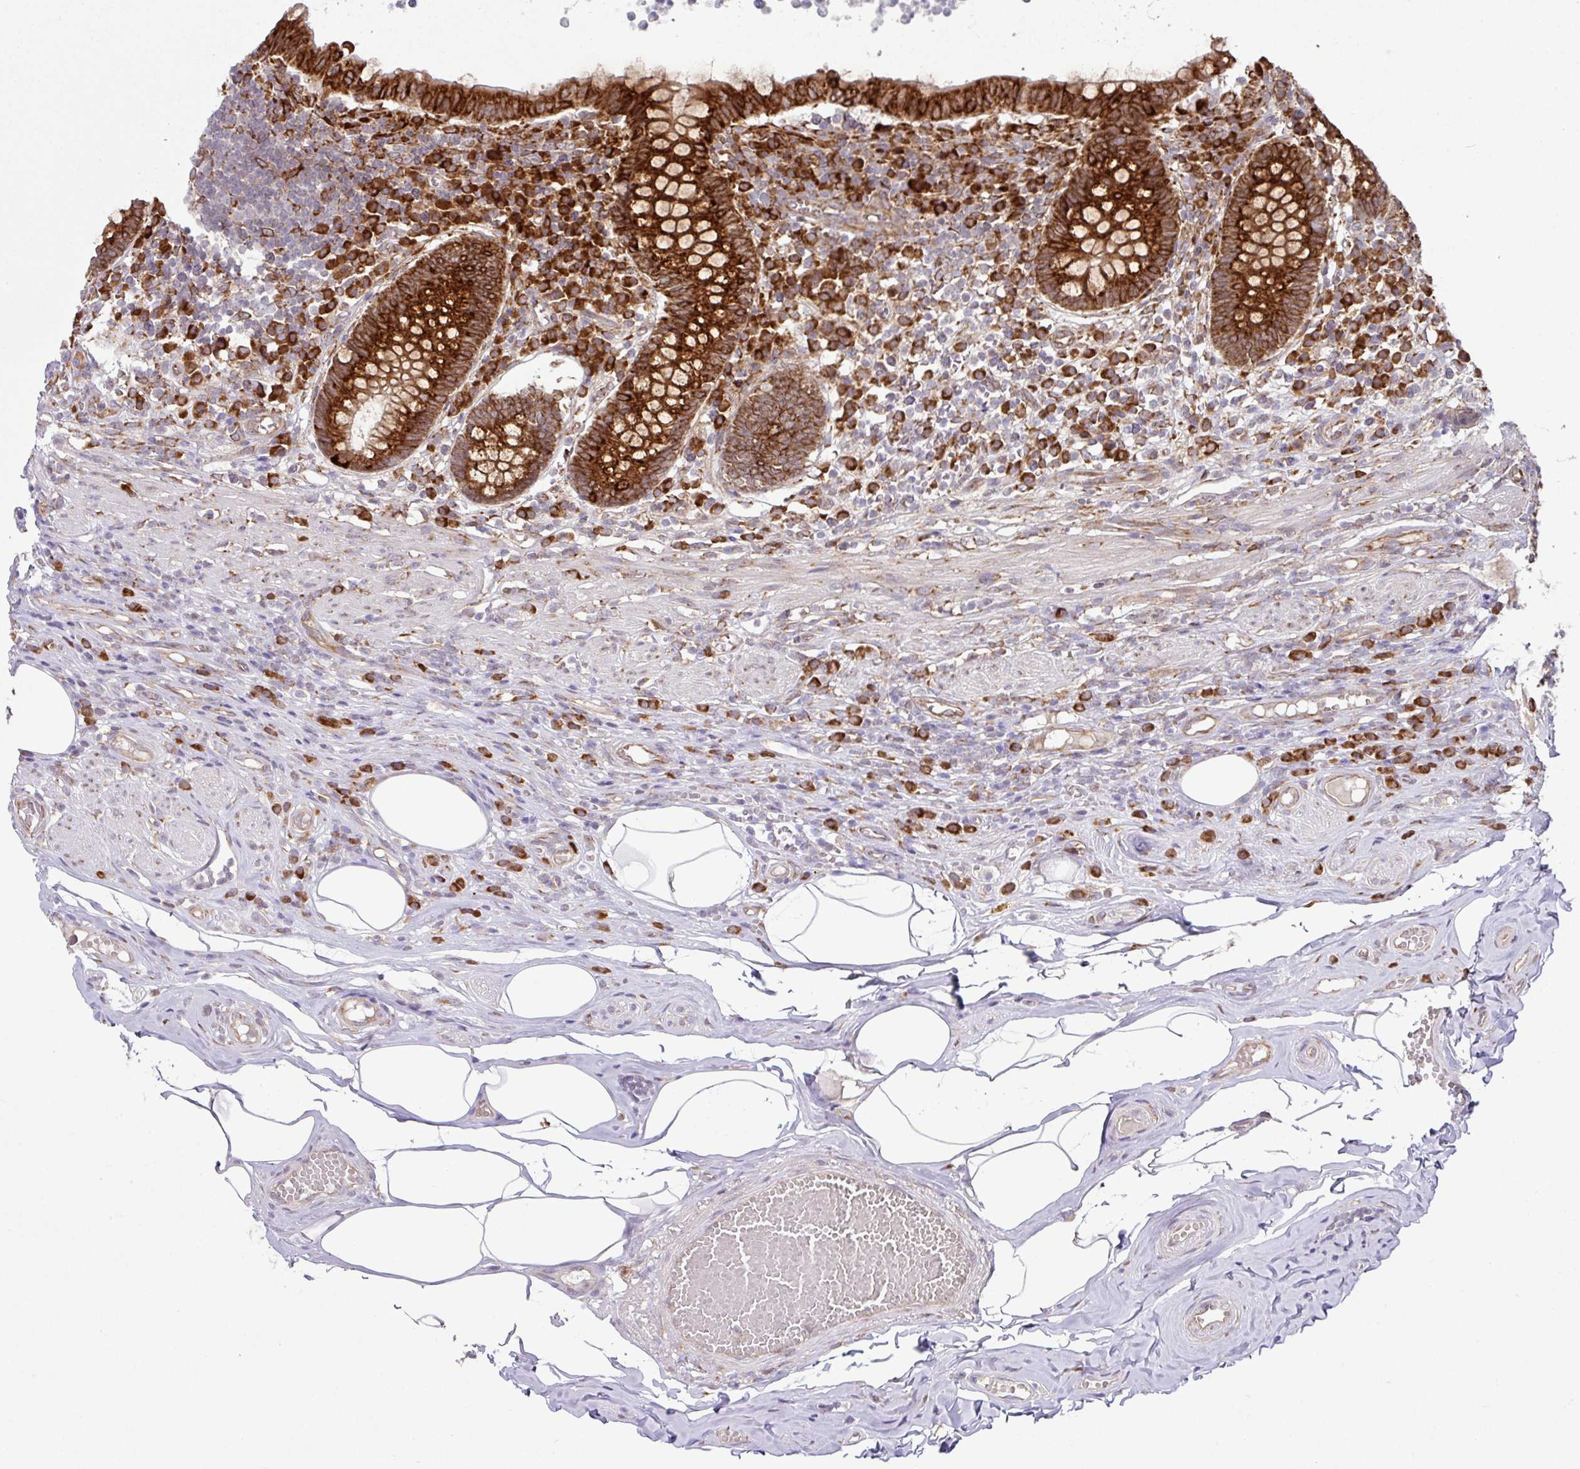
{"staining": {"intensity": "strong", "quantity": ">75%", "location": "cytoplasmic/membranous"}, "tissue": "appendix", "cell_type": "Glandular cells", "image_type": "normal", "snomed": [{"axis": "morphology", "description": "Normal tissue, NOS"}, {"axis": "topography", "description": "Appendix"}], "caption": "Appendix stained with DAB (3,3'-diaminobenzidine) immunohistochemistry (IHC) shows high levels of strong cytoplasmic/membranous staining in about >75% of glandular cells.", "gene": "SLC39A7", "patient": {"sex": "female", "age": 56}}